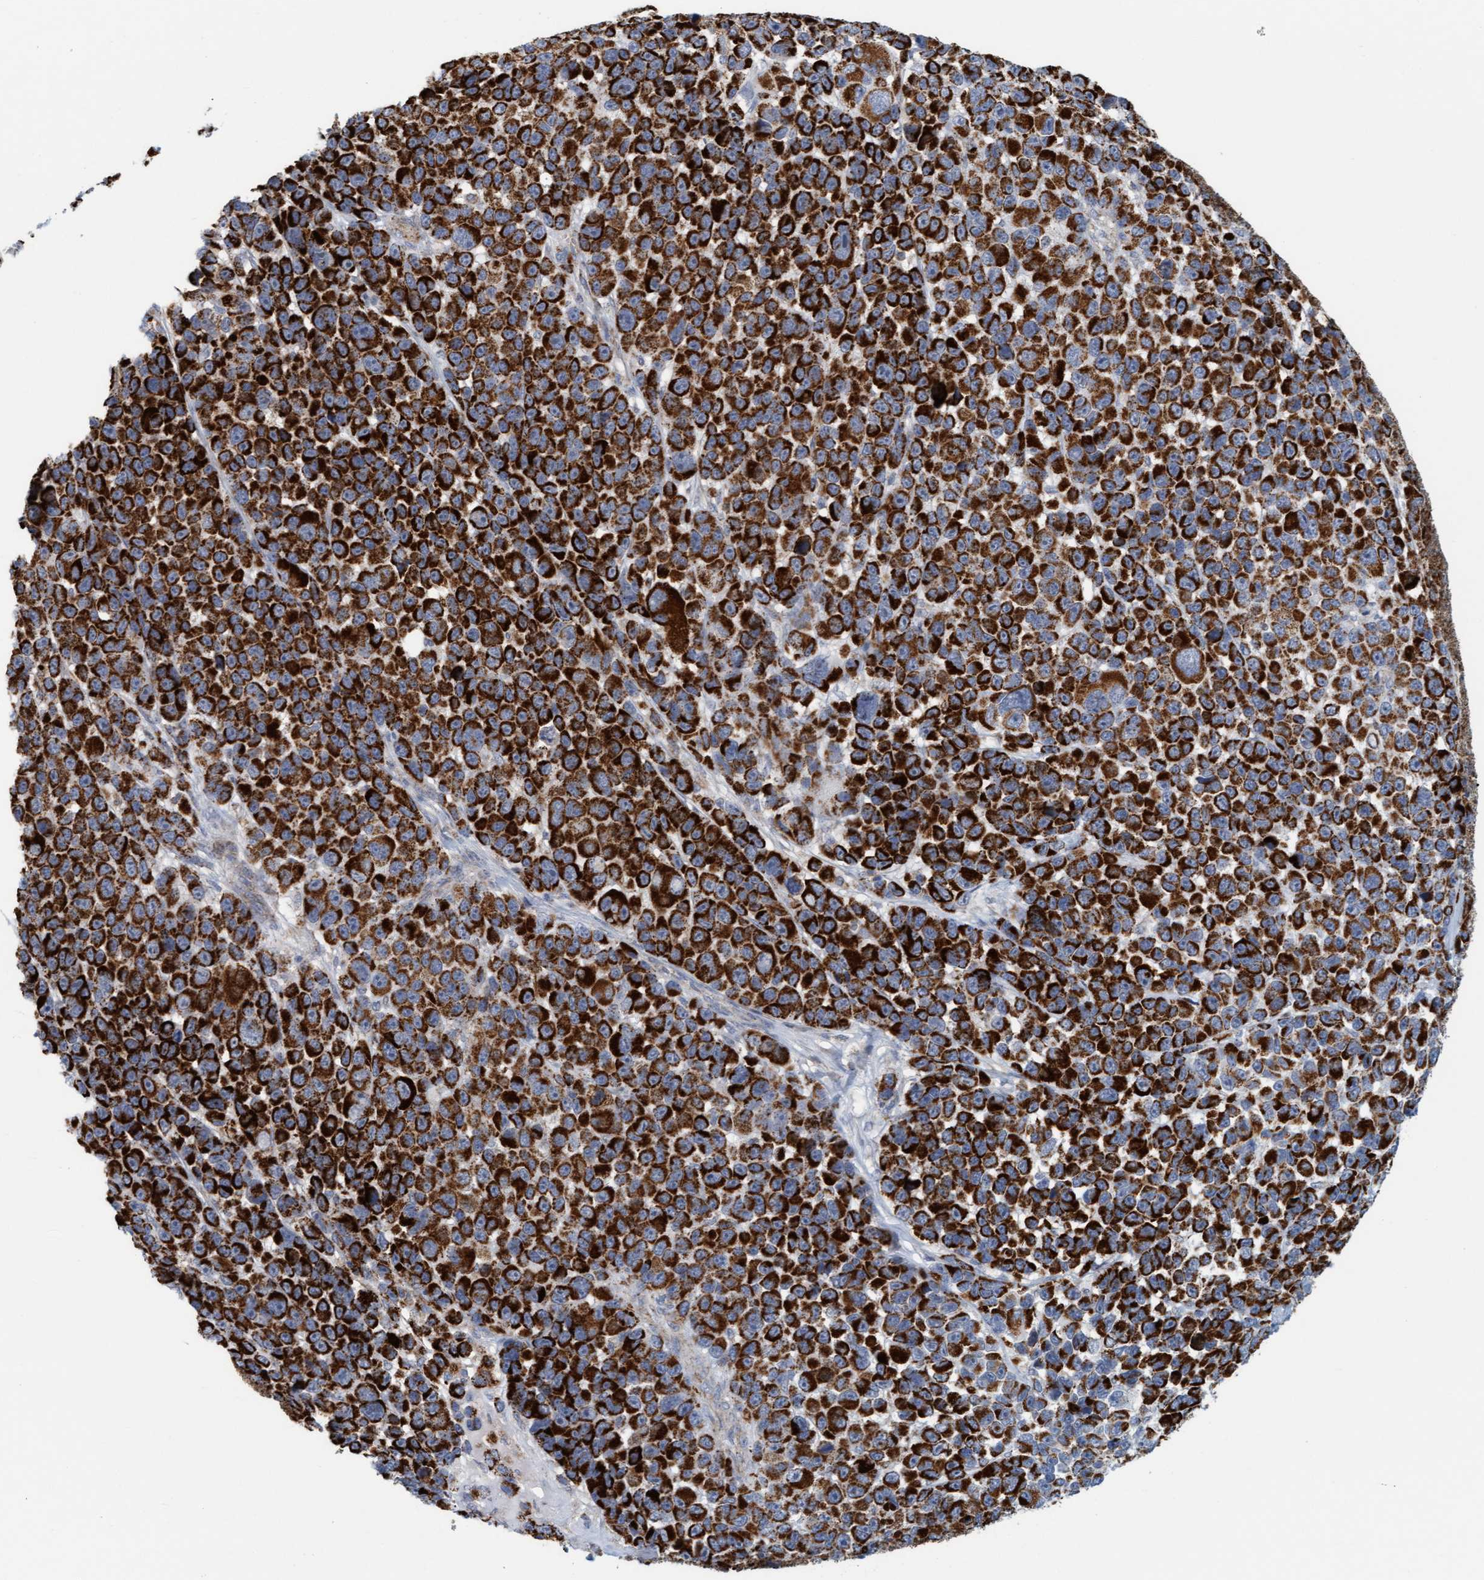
{"staining": {"intensity": "strong", "quantity": ">75%", "location": "cytoplasmic/membranous"}, "tissue": "melanoma", "cell_type": "Tumor cells", "image_type": "cancer", "snomed": [{"axis": "morphology", "description": "Malignant melanoma, NOS"}, {"axis": "topography", "description": "Skin"}], "caption": "Immunohistochemical staining of malignant melanoma demonstrates high levels of strong cytoplasmic/membranous protein staining in approximately >75% of tumor cells.", "gene": "B9D1", "patient": {"sex": "male", "age": 53}}